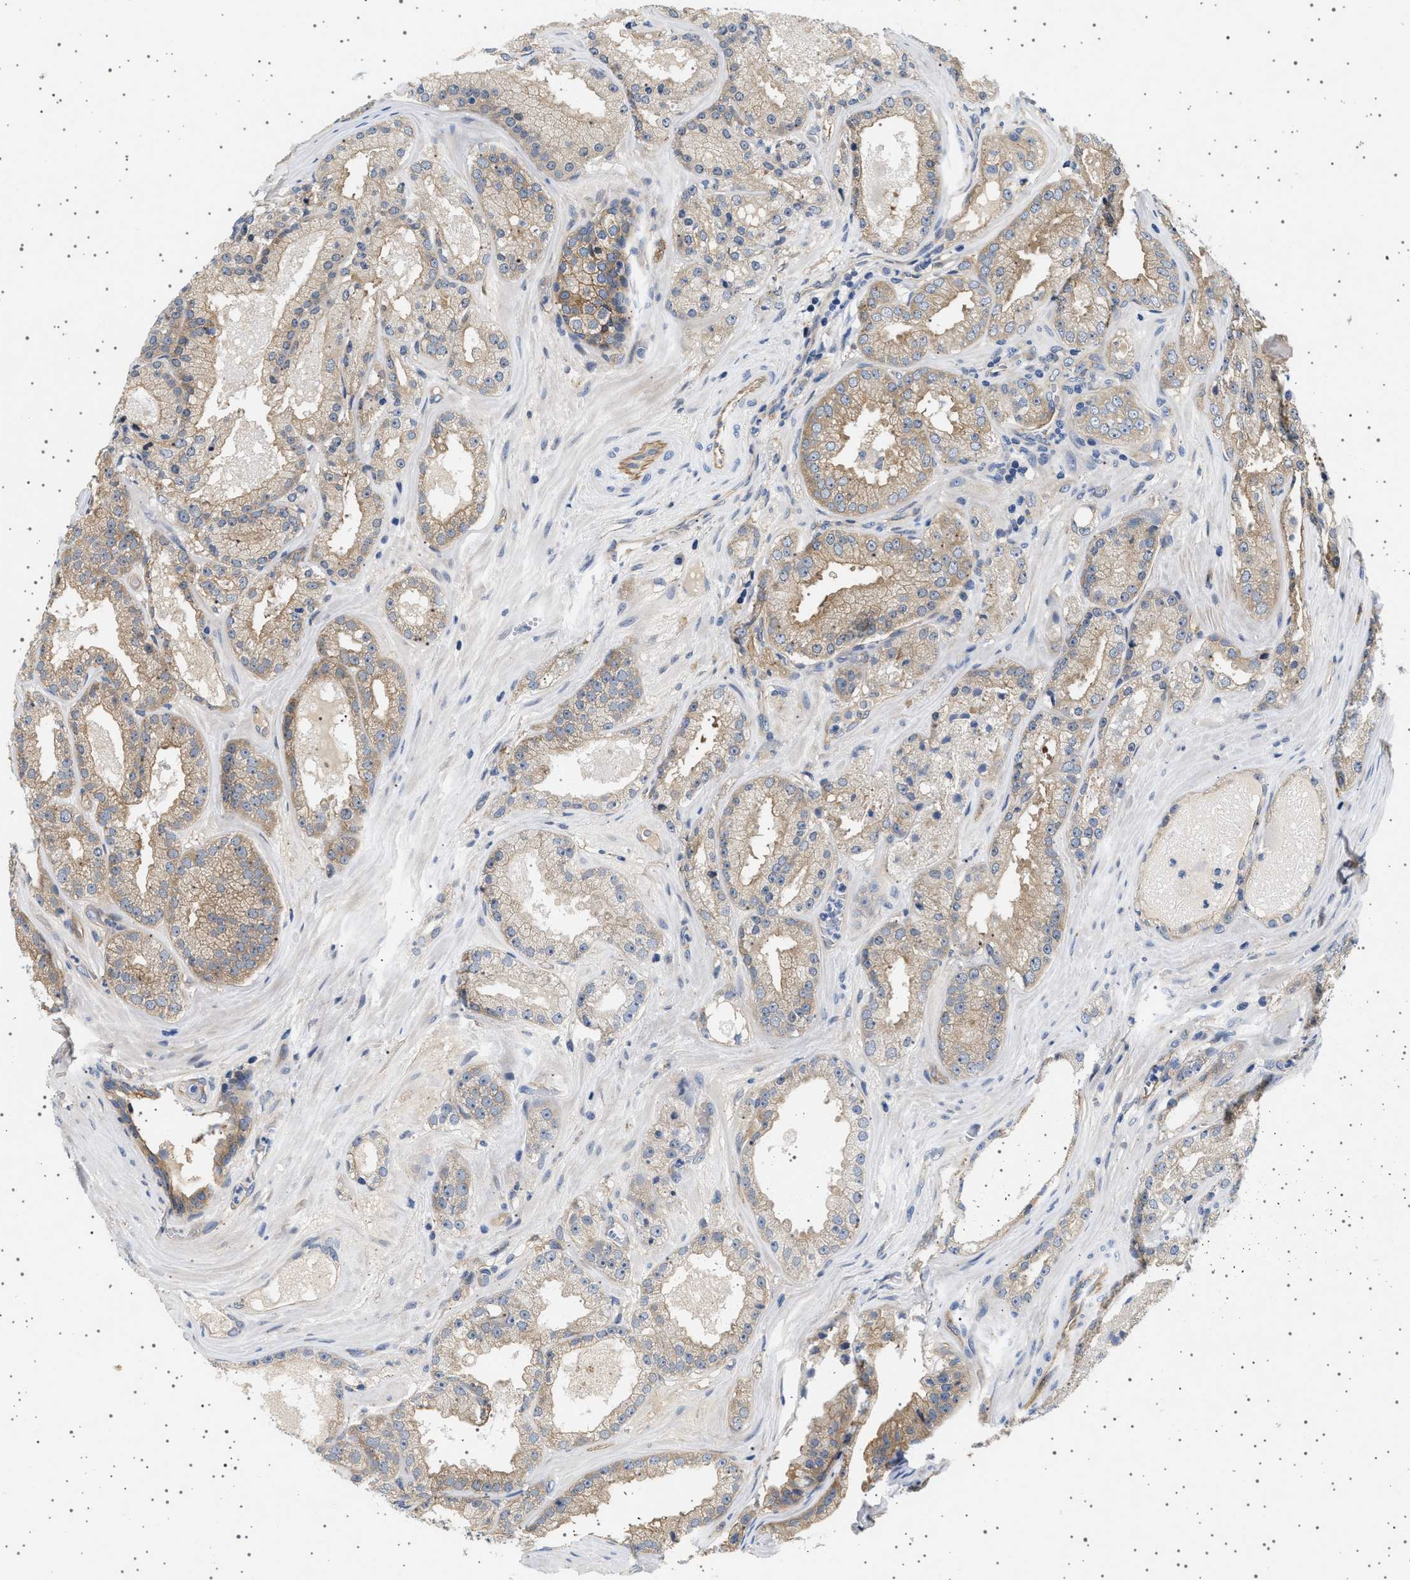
{"staining": {"intensity": "moderate", "quantity": "25%-75%", "location": "cytoplasmic/membranous"}, "tissue": "prostate cancer", "cell_type": "Tumor cells", "image_type": "cancer", "snomed": [{"axis": "morphology", "description": "Adenocarcinoma, High grade"}, {"axis": "topography", "description": "Prostate"}], "caption": "High-magnification brightfield microscopy of prostate cancer stained with DAB (3,3'-diaminobenzidine) (brown) and counterstained with hematoxylin (blue). tumor cells exhibit moderate cytoplasmic/membranous expression is appreciated in about25%-75% of cells. (DAB IHC, brown staining for protein, blue staining for nuclei).", "gene": "PLPP6", "patient": {"sex": "male", "age": 65}}